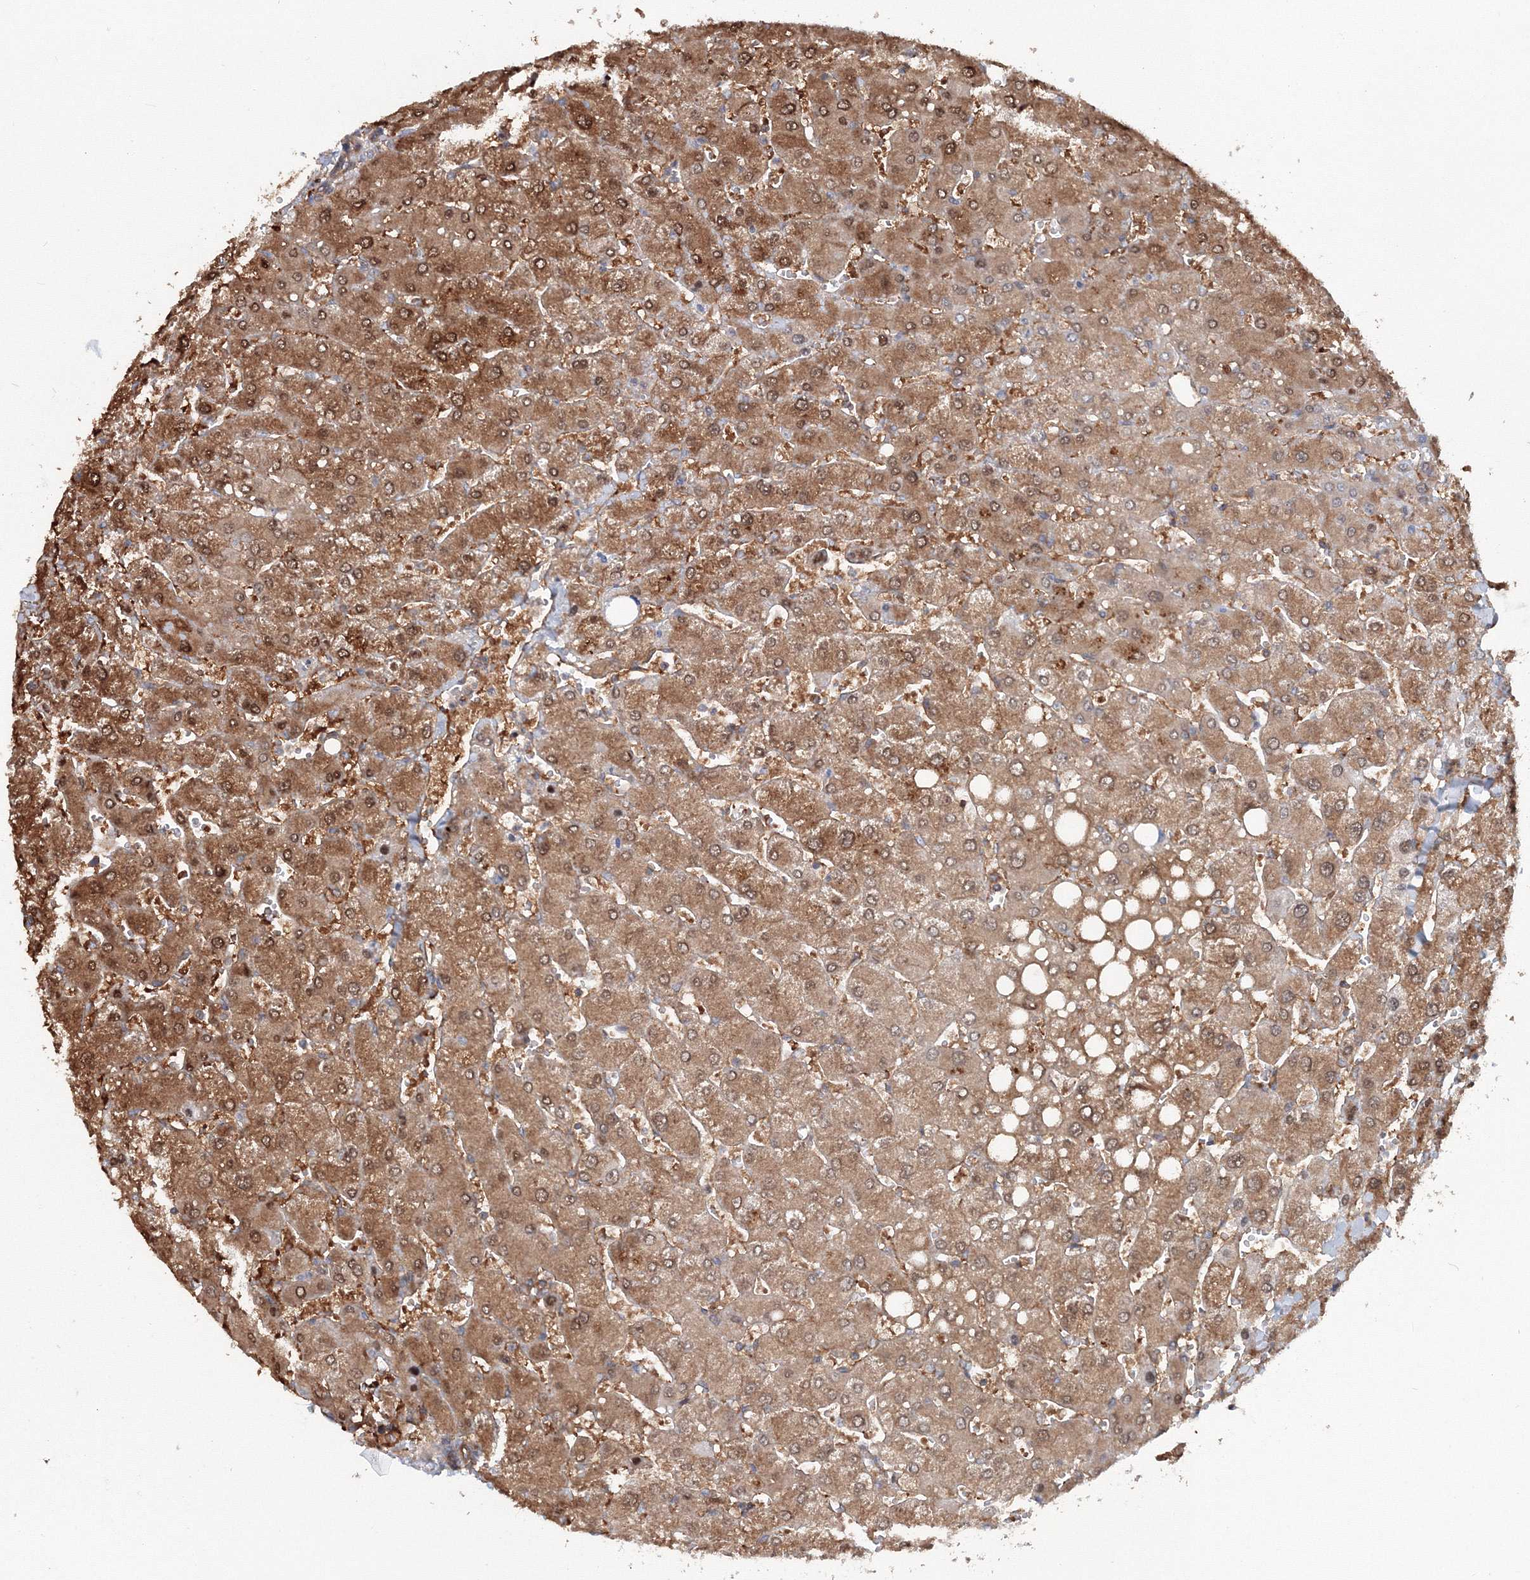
{"staining": {"intensity": "weak", "quantity": ">75%", "location": "cytoplasmic/membranous"}, "tissue": "liver", "cell_type": "Cholangiocytes", "image_type": "normal", "snomed": [{"axis": "morphology", "description": "Normal tissue, NOS"}, {"axis": "topography", "description": "Liver"}], "caption": "Approximately >75% of cholangiocytes in normal liver display weak cytoplasmic/membranous protein staining as visualized by brown immunohistochemical staining.", "gene": "EXOC1", "patient": {"sex": "male", "age": 55}}